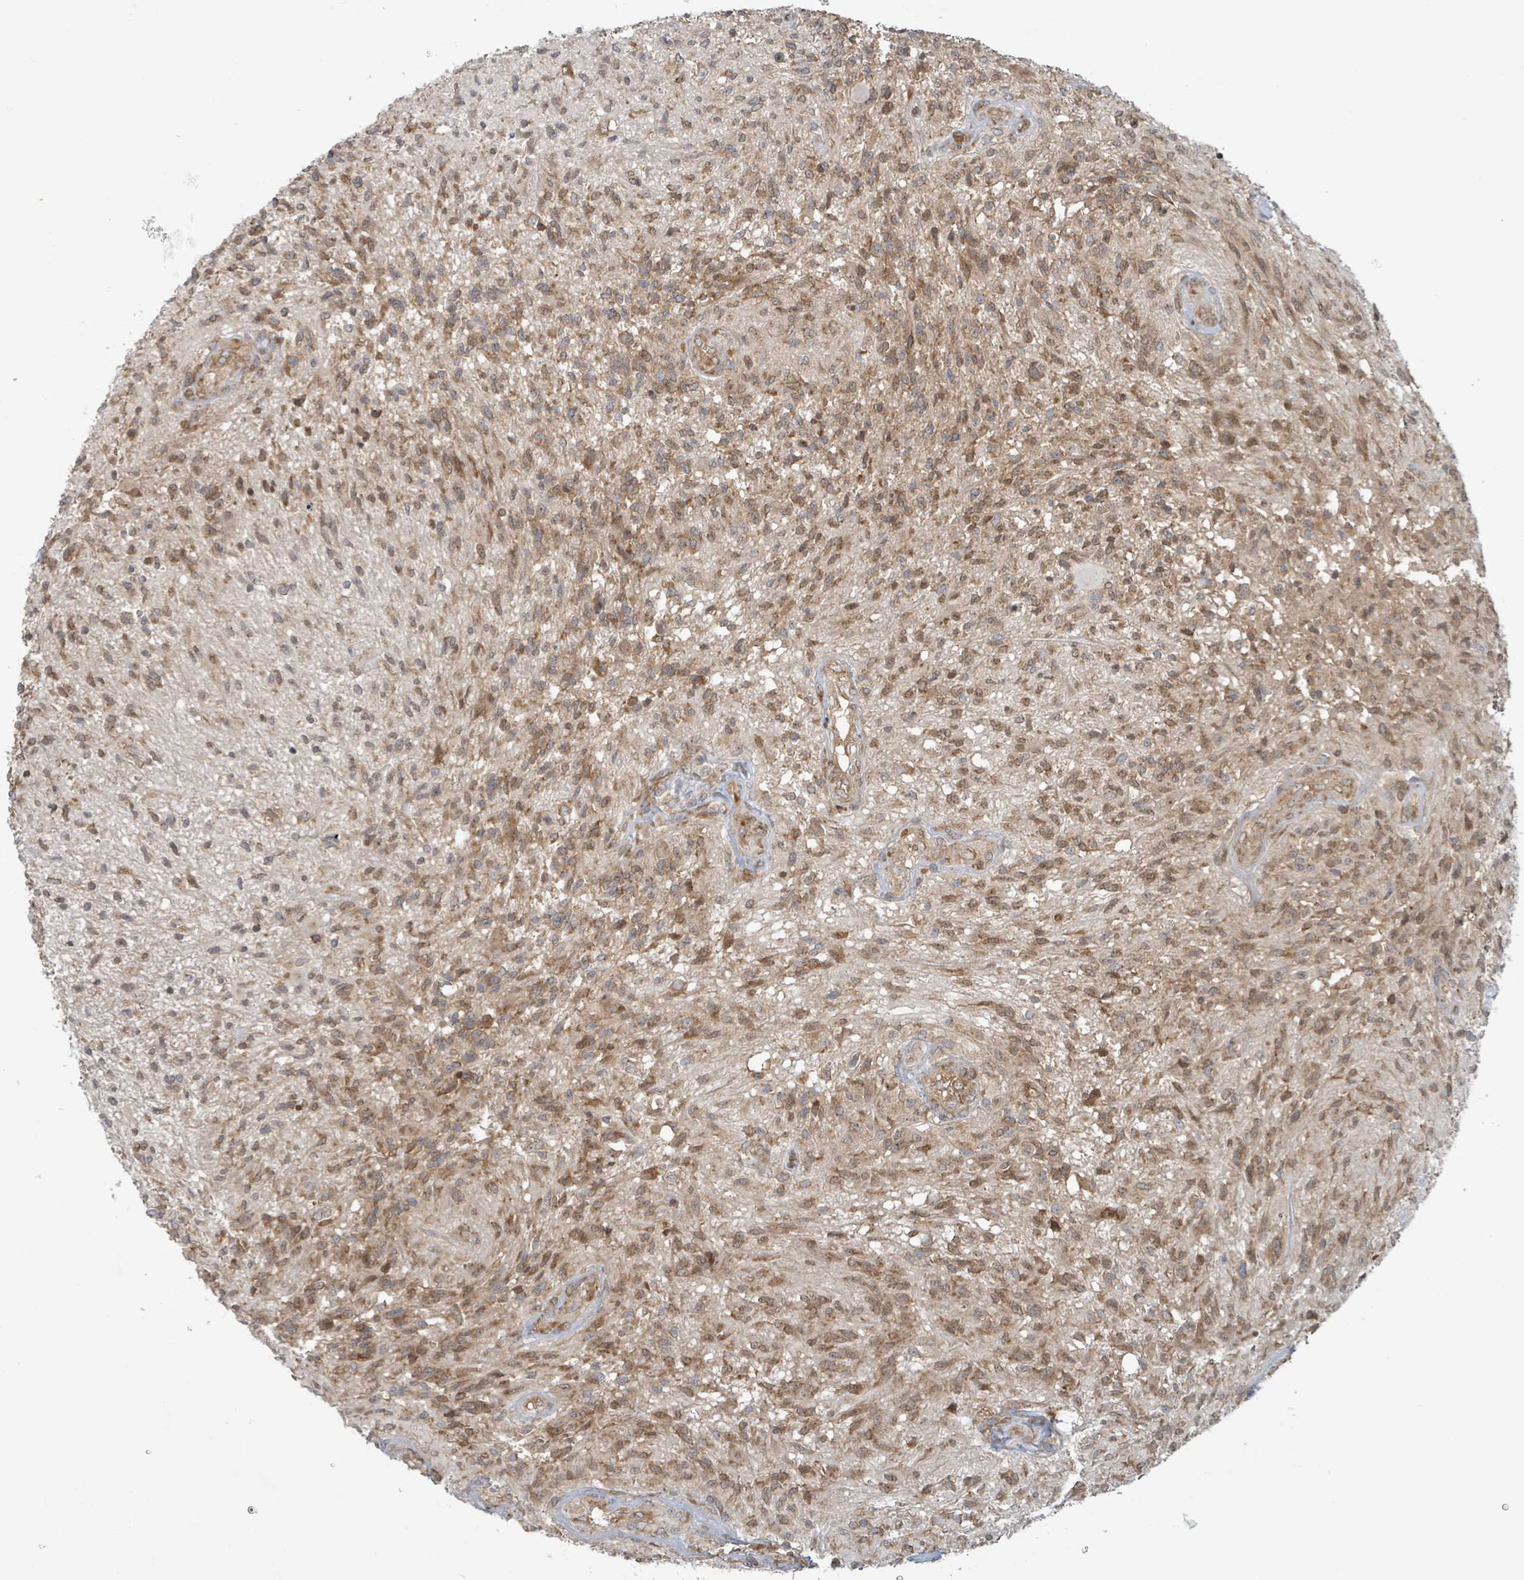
{"staining": {"intensity": "moderate", "quantity": ">75%", "location": "cytoplasmic/membranous"}, "tissue": "glioma", "cell_type": "Tumor cells", "image_type": "cancer", "snomed": [{"axis": "morphology", "description": "Glioma, malignant, High grade"}, {"axis": "topography", "description": "Brain"}], "caption": "Immunohistochemical staining of human malignant glioma (high-grade) exhibits moderate cytoplasmic/membranous protein staining in approximately >75% of tumor cells. (IHC, brightfield microscopy, high magnification).", "gene": "OR51E1", "patient": {"sex": "male", "age": 56}}